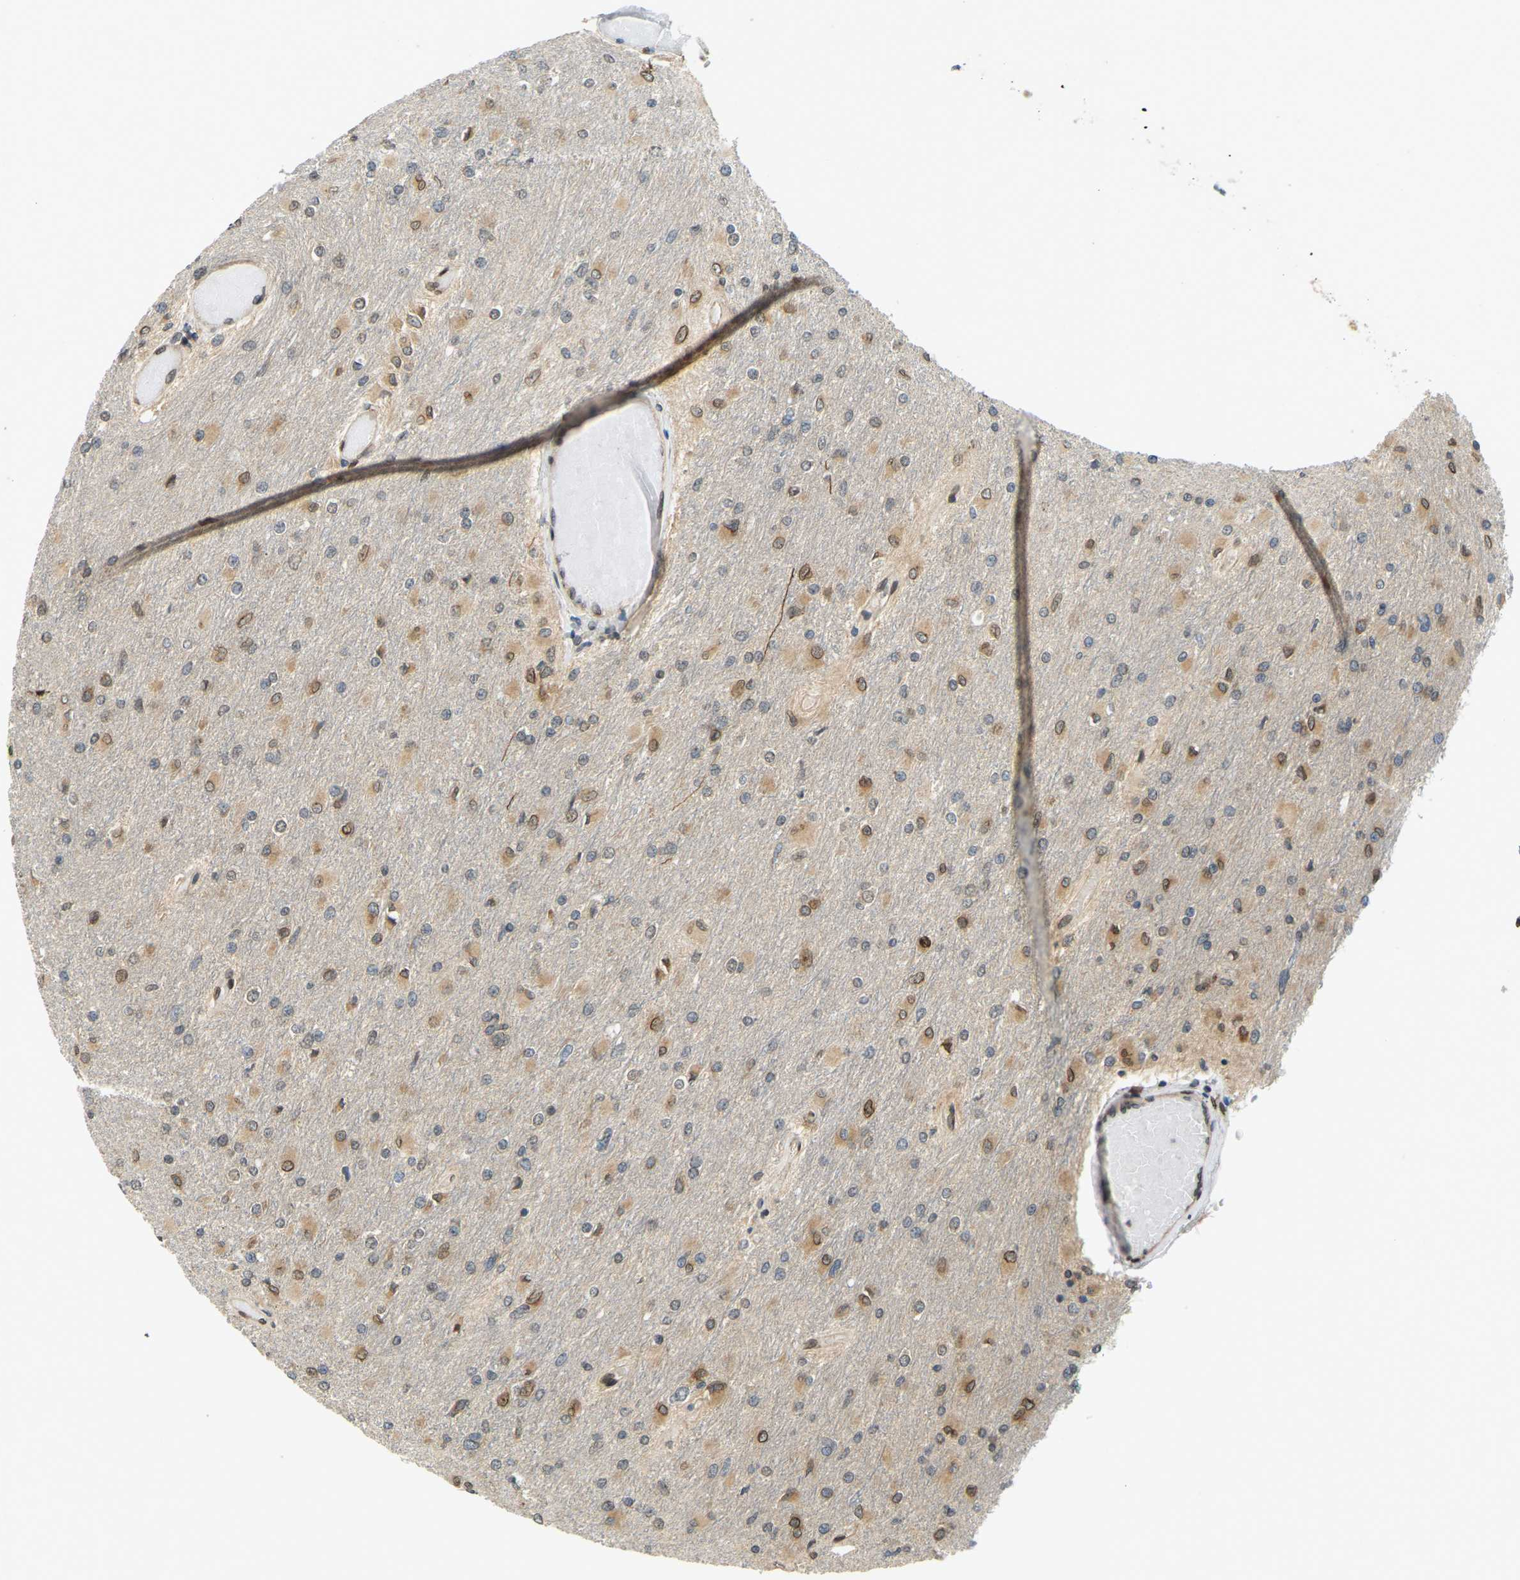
{"staining": {"intensity": "moderate", "quantity": "25%-75%", "location": "cytoplasmic/membranous,nuclear"}, "tissue": "glioma", "cell_type": "Tumor cells", "image_type": "cancer", "snomed": [{"axis": "morphology", "description": "Glioma, malignant, High grade"}, {"axis": "topography", "description": "Cerebral cortex"}], "caption": "High-grade glioma (malignant) stained with a protein marker exhibits moderate staining in tumor cells.", "gene": "SYNE1", "patient": {"sex": "female", "age": 36}}